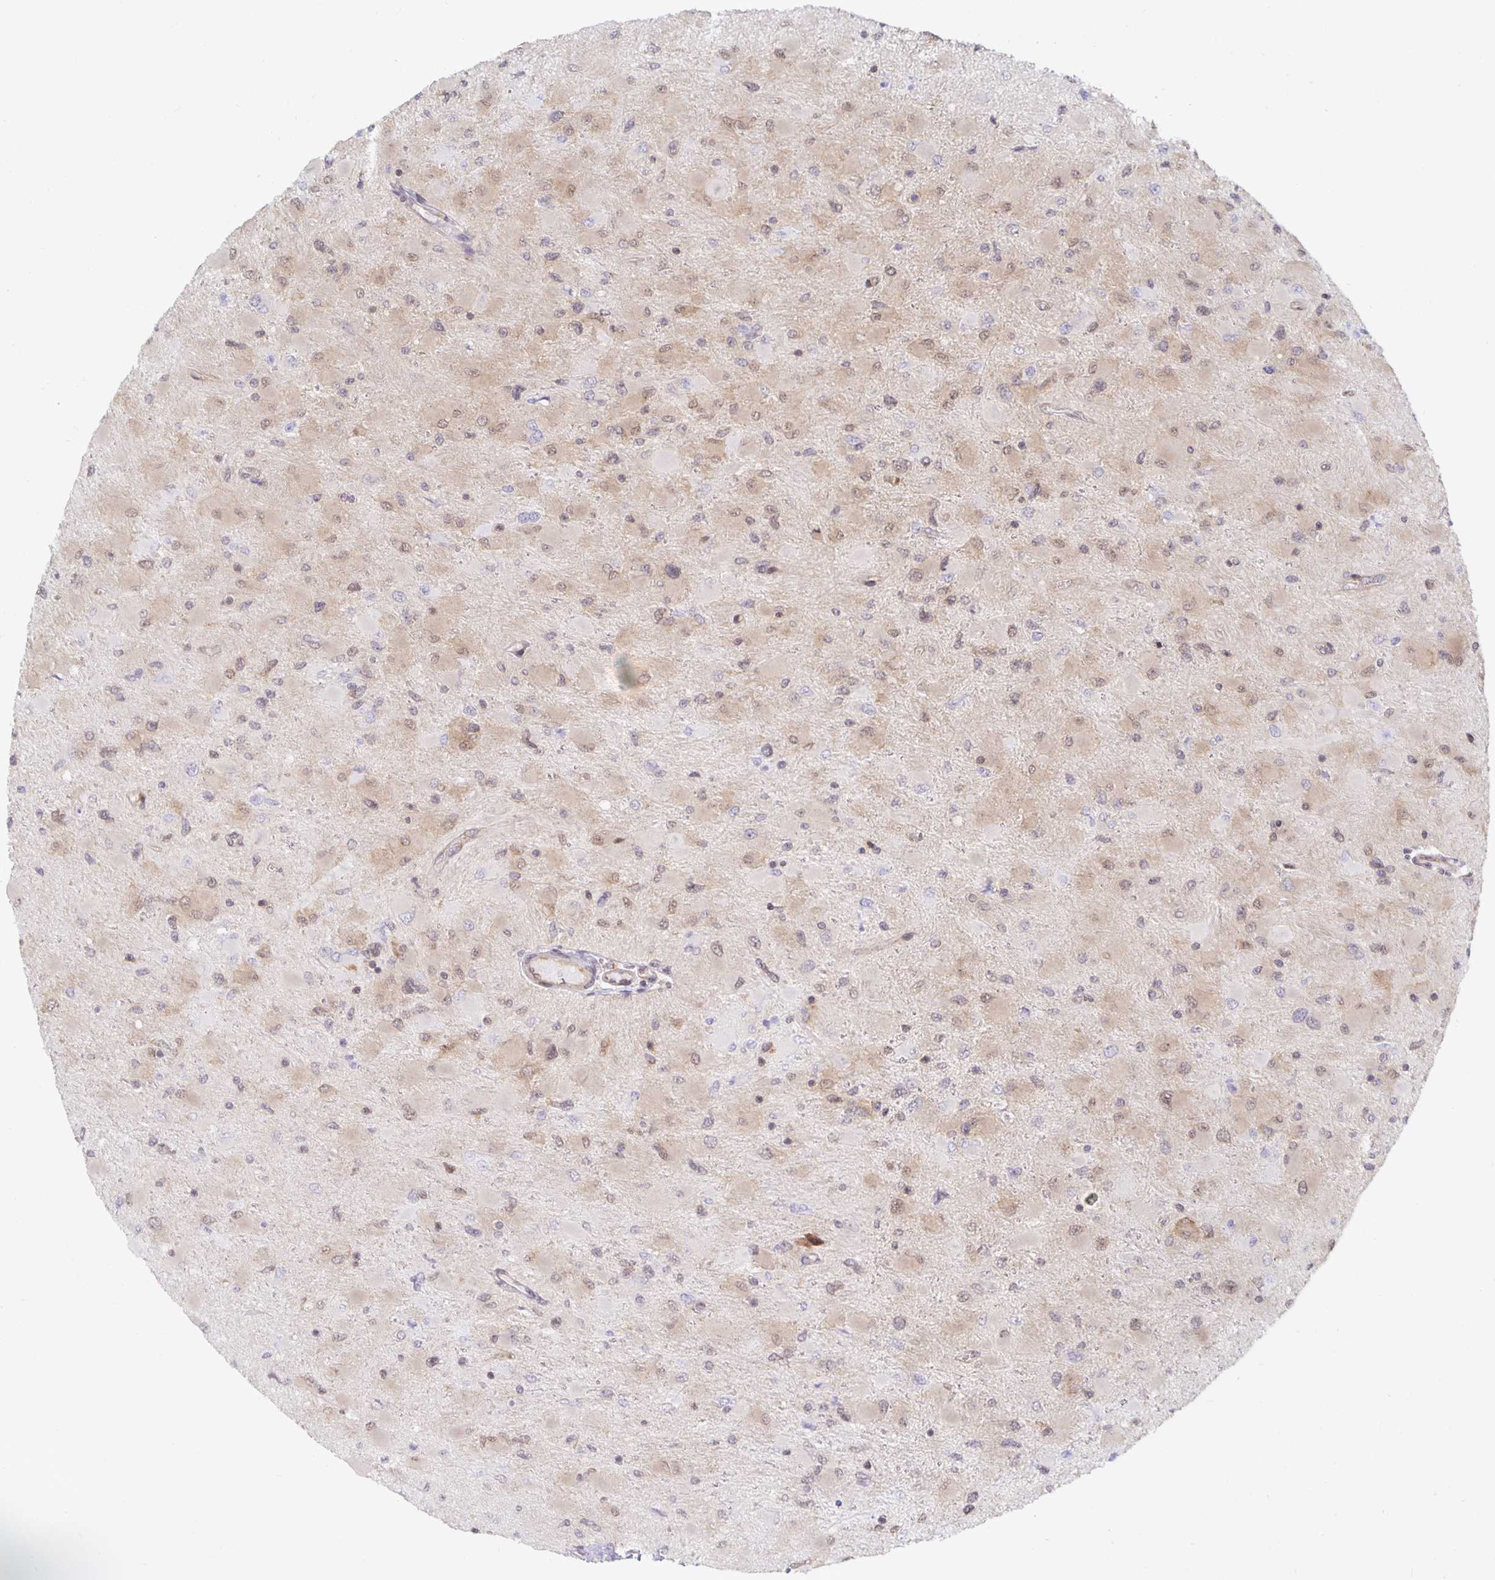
{"staining": {"intensity": "weak", "quantity": "25%-75%", "location": "cytoplasmic/membranous"}, "tissue": "glioma", "cell_type": "Tumor cells", "image_type": "cancer", "snomed": [{"axis": "morphology", "description": "Glioma, malignant, High grade"}, {"axis": "topography", "description": "Cerebral cortex"}], "caption": "This image exhibits glioma stained with IHC to label a protein in brown. The cytoplasmic/membranous of tumor cells show weak positivity for the protein. Nuclei are counter-stained blue.", "gene": "PDAP1", "patient": {"sex": "female", "age": 36}}